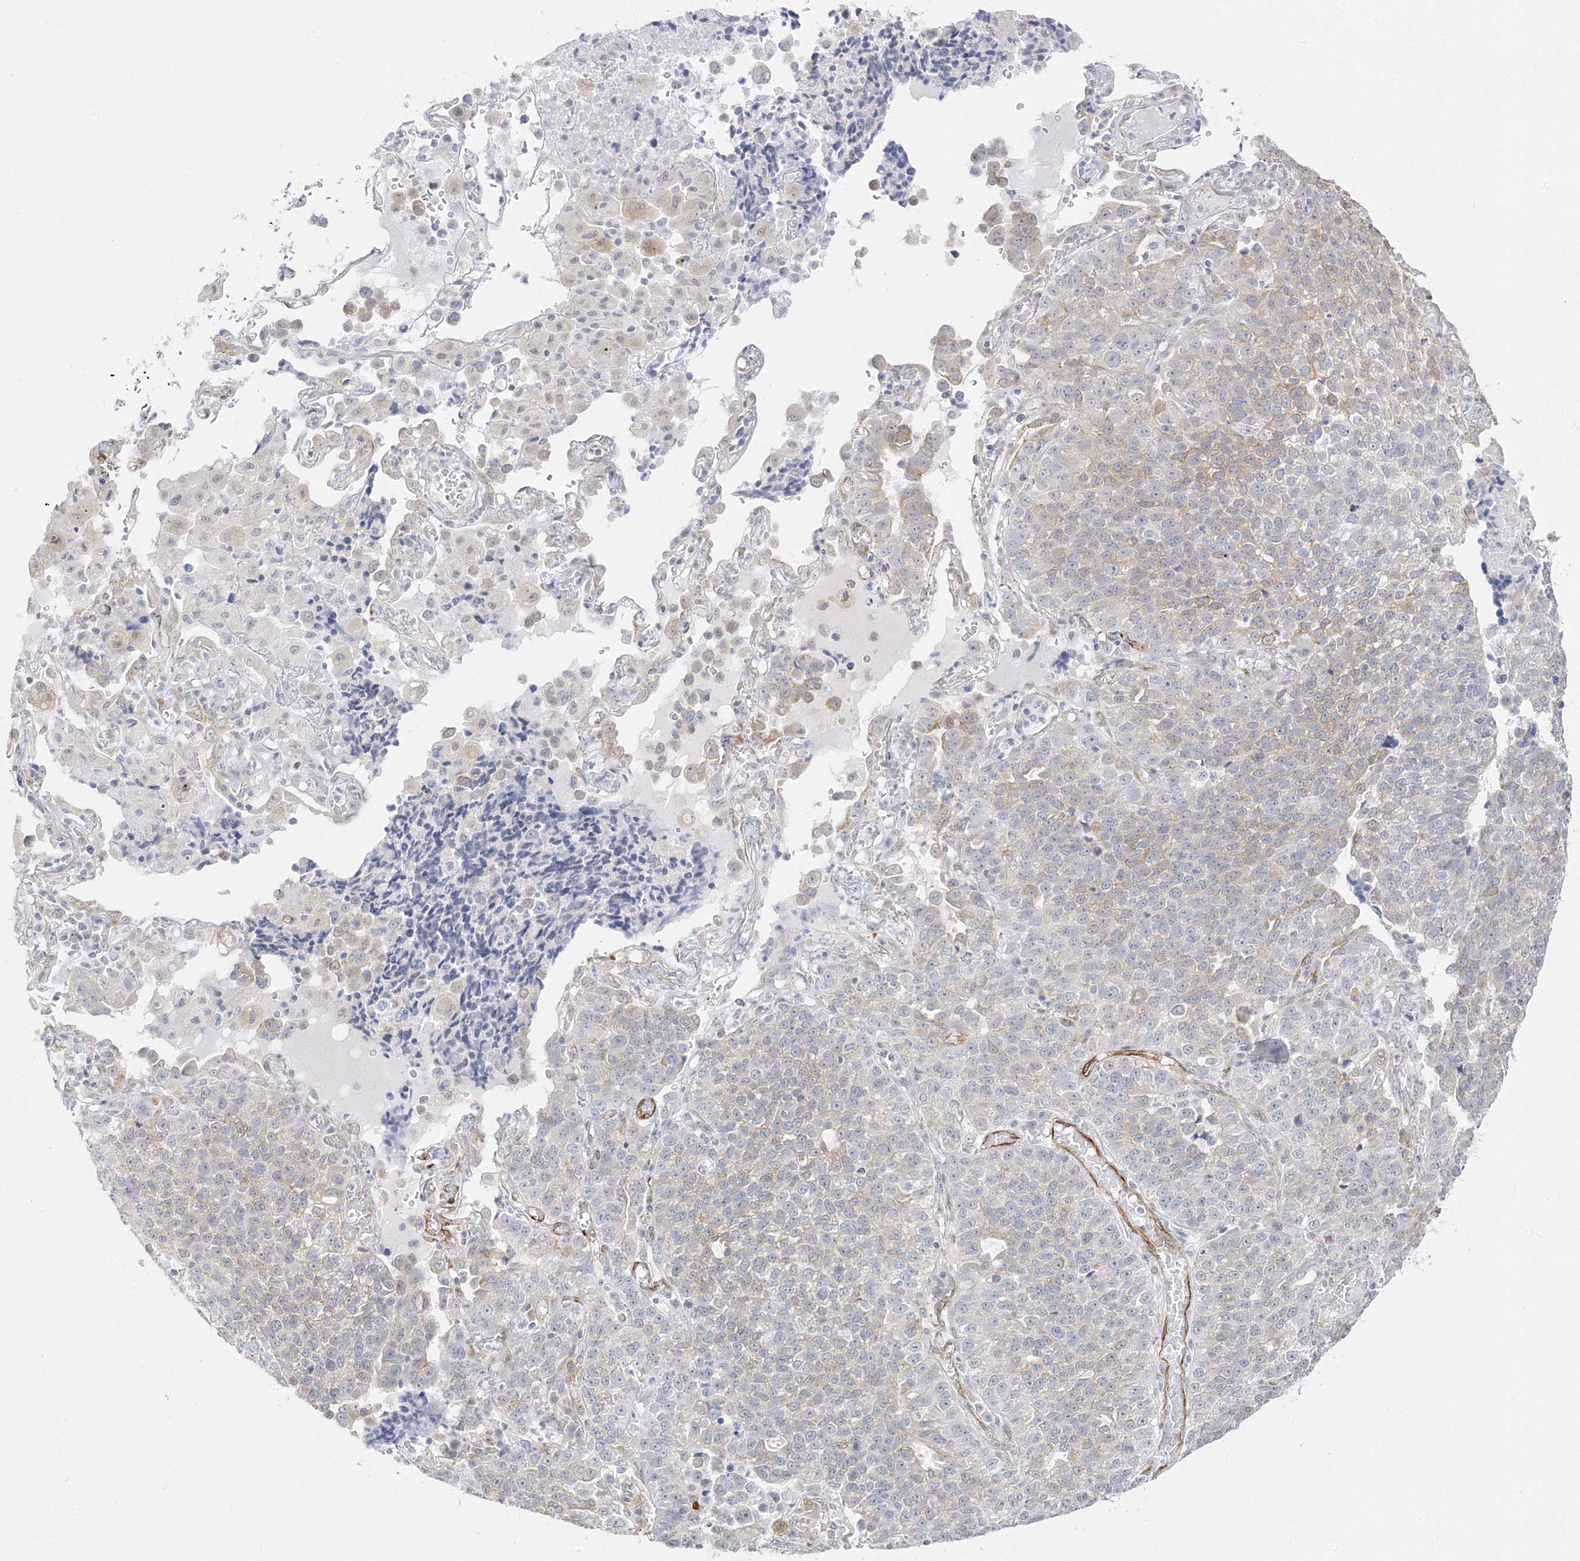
{"staining": {"intensity": "weak", "quantity": "<25%", "location": "cytoplasmic/membranous"}, "tissue": "lung cancer", "cell_type": "Tumor cells", "image_type": "cancer", "snomed": [{"axis": "morphology", "description": "Adenocarcinoma, NOS"}, {"axis": "topography", "description": "Lung"}], "caption": "Protein analysis of lung cancer displays no significant positivity in tumor cells. (Immunohistochemistry (ihc), brightfield microscopy, high magnification).", "gene": "C2CD2", "patient": {"sex": "male", "age": 49}}